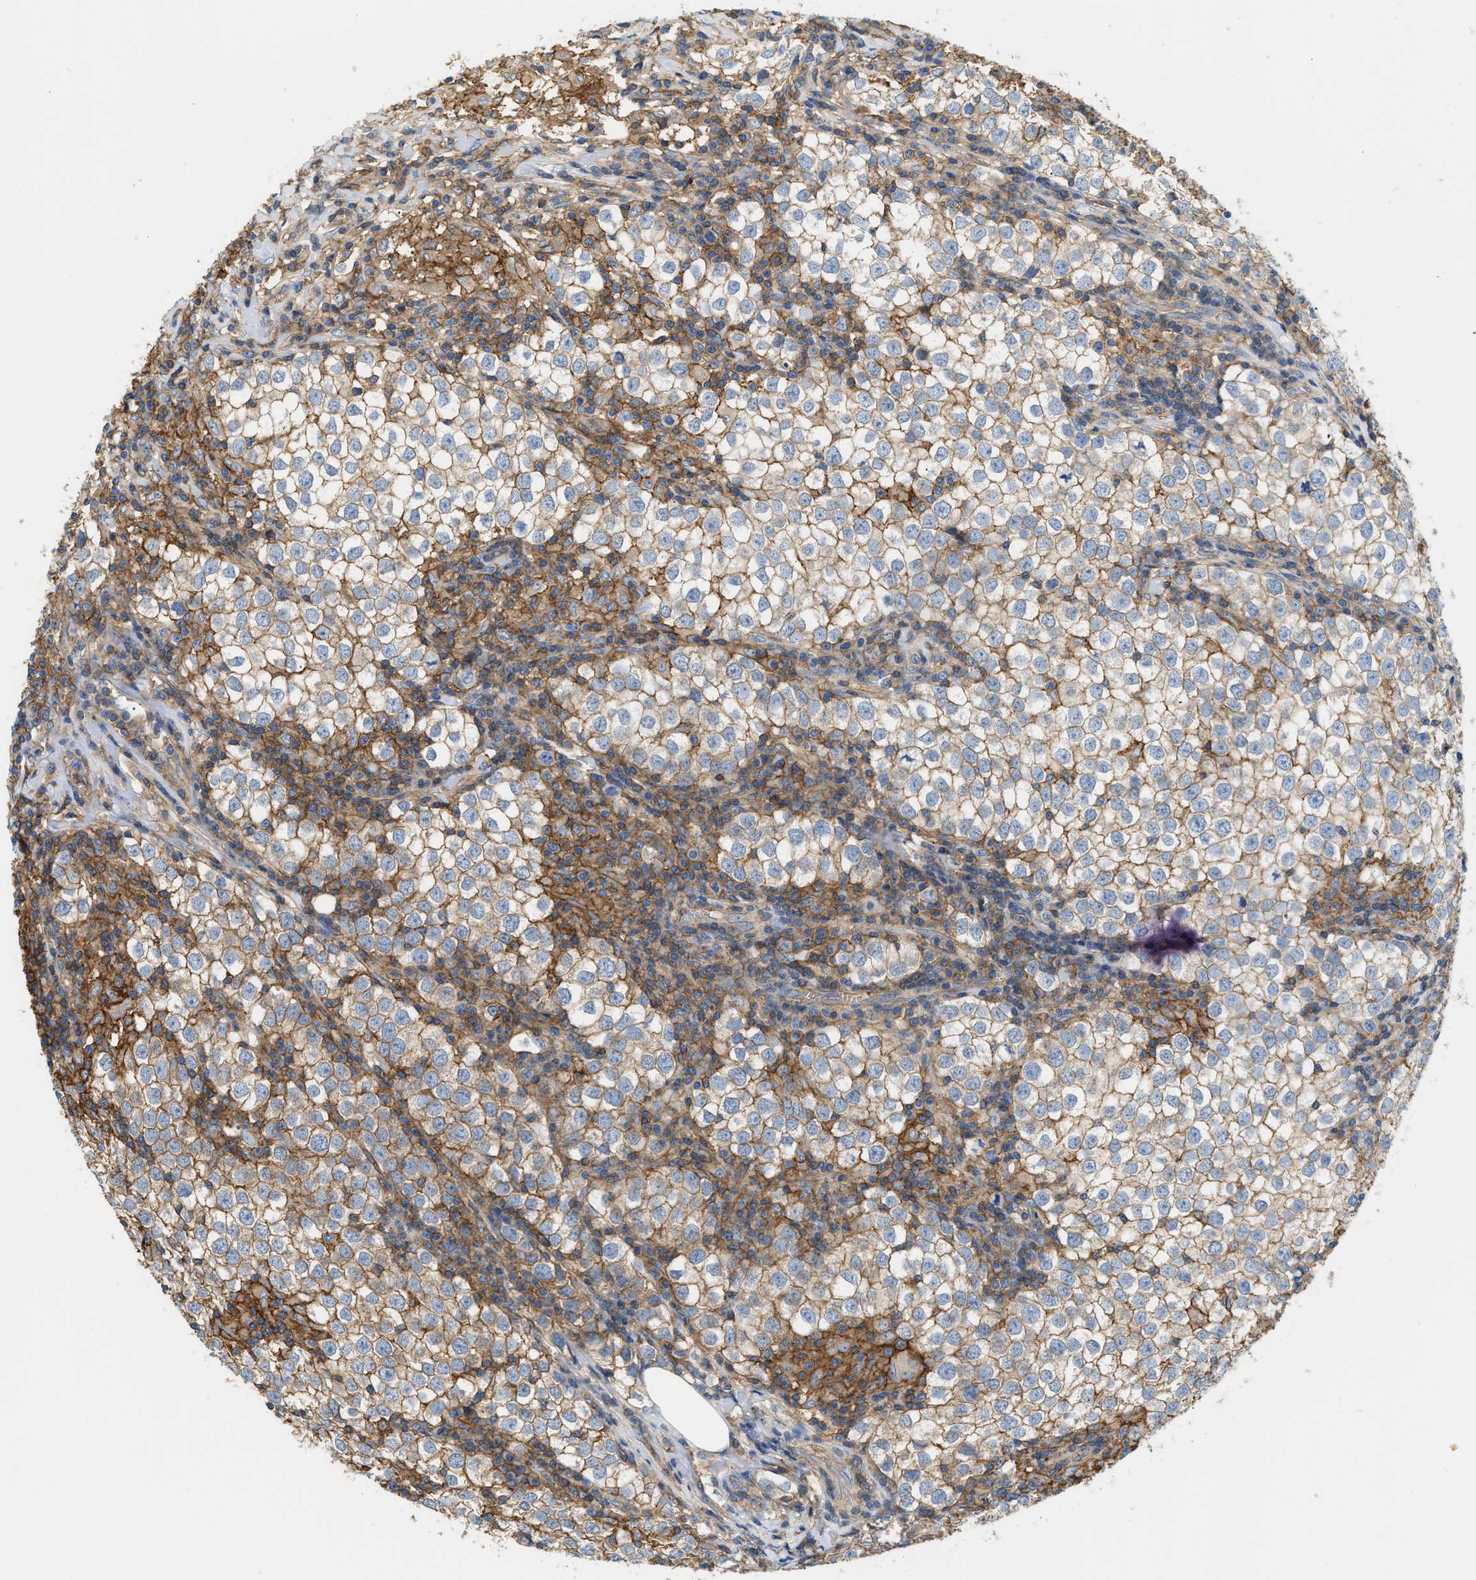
{"staining": {"intensity": "moderate", "quantity": ">75%", "location": "cytoplasmic/membranous"}, "tissue": "testis cancer", "cell_type": "Tumor cells", "image_type": "cancer", "snomed": [{"axis": "morphology", "description": "Seminoma, NOS"}, {"axis": "morphology", "description": "Carcinoma, Embryonal, NOS"}, {"axis": "topography", "description": "Testis"}], "caption": "Testis cancer (embryonal carcinoma) stained with immunohistochemistry (IHC) shows moderate cytoplasmic/membranous positivity in approximately >75% of tumor cells.", "gene": "GNB4", "patient": {"sex": "male", "age": 36}}